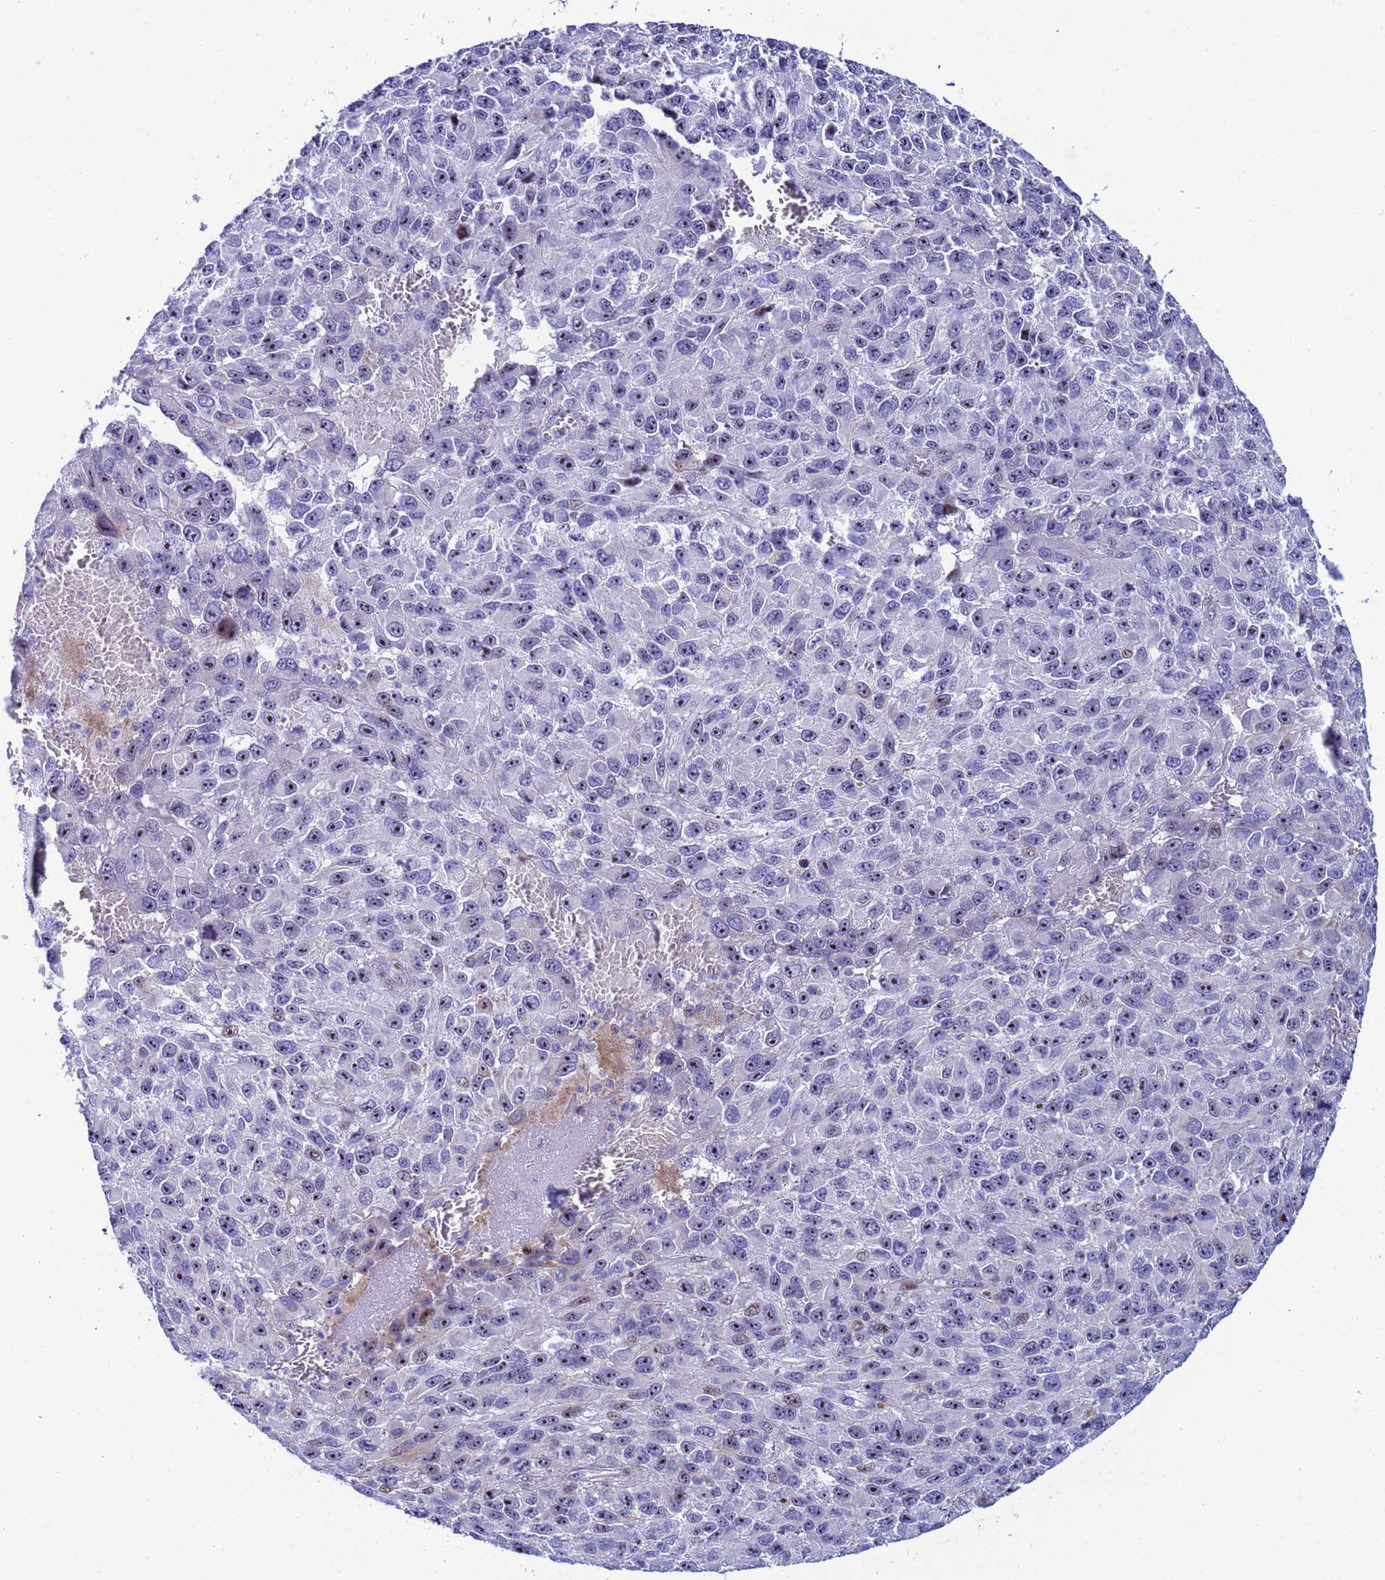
{"staining": {"intensity": "moderate", "quantity": "<25%", "location": "nuclear"}, "tissue": "melanoma", "cell_type": "Tumor cells", "image_type": "cancer", "snomed": [{"axis": "morphology", "description": "Normal tissue, NOS"}, {"axis": "morphology", "description": "Malignant melanoma, NOS"}, {"axis": "topography", "description": "Skin"}], "caption": "High-power microscopy captured an immunohistochemistry histopathology image of melanoma, revealing moderate nuclear positivity in about <25% of tumor cells.", "gene": "POP5", "patient": {"sex": "female", "age": 96}}